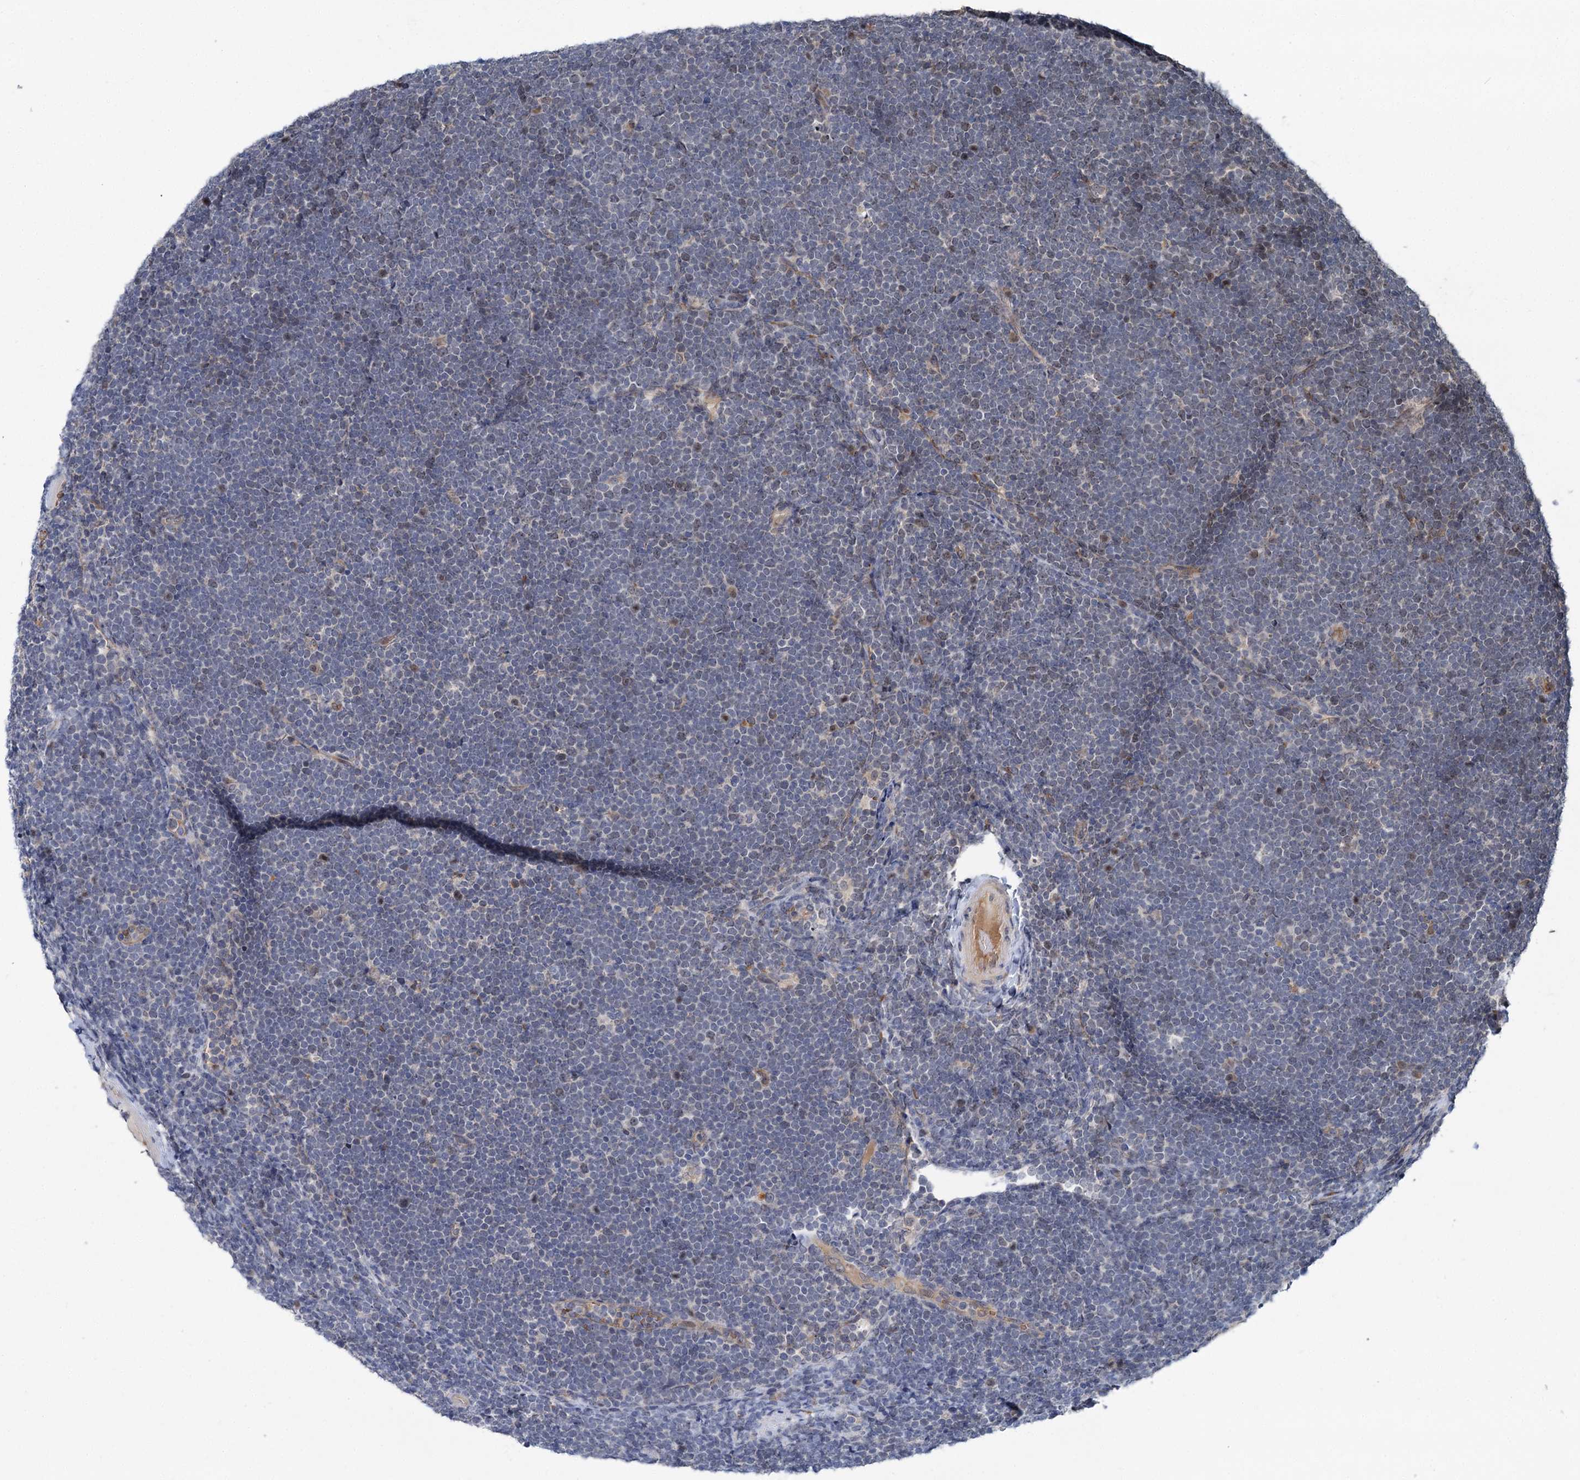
{"staining": {"intensity": "negative", "quantity": "none", "location": "none"}, "tissue": "lymphoma", "cell_type": "Tumor cells", "image_type": "cancer", "snomed": [{"axis": "morphology", "description": "Malignant lymphoma, non-Hodgkin's type, High grade"}, {"axis": "topography", "description": "Lymph node"}], "caption": "Histopathology image shows no protein positivity in tumor cells of lymphoma tissue. (Brightfield microscopy of DAB IHC at high magnification).", "gene": "APBA2", "patient": {"sex": "male", "age": 13}}